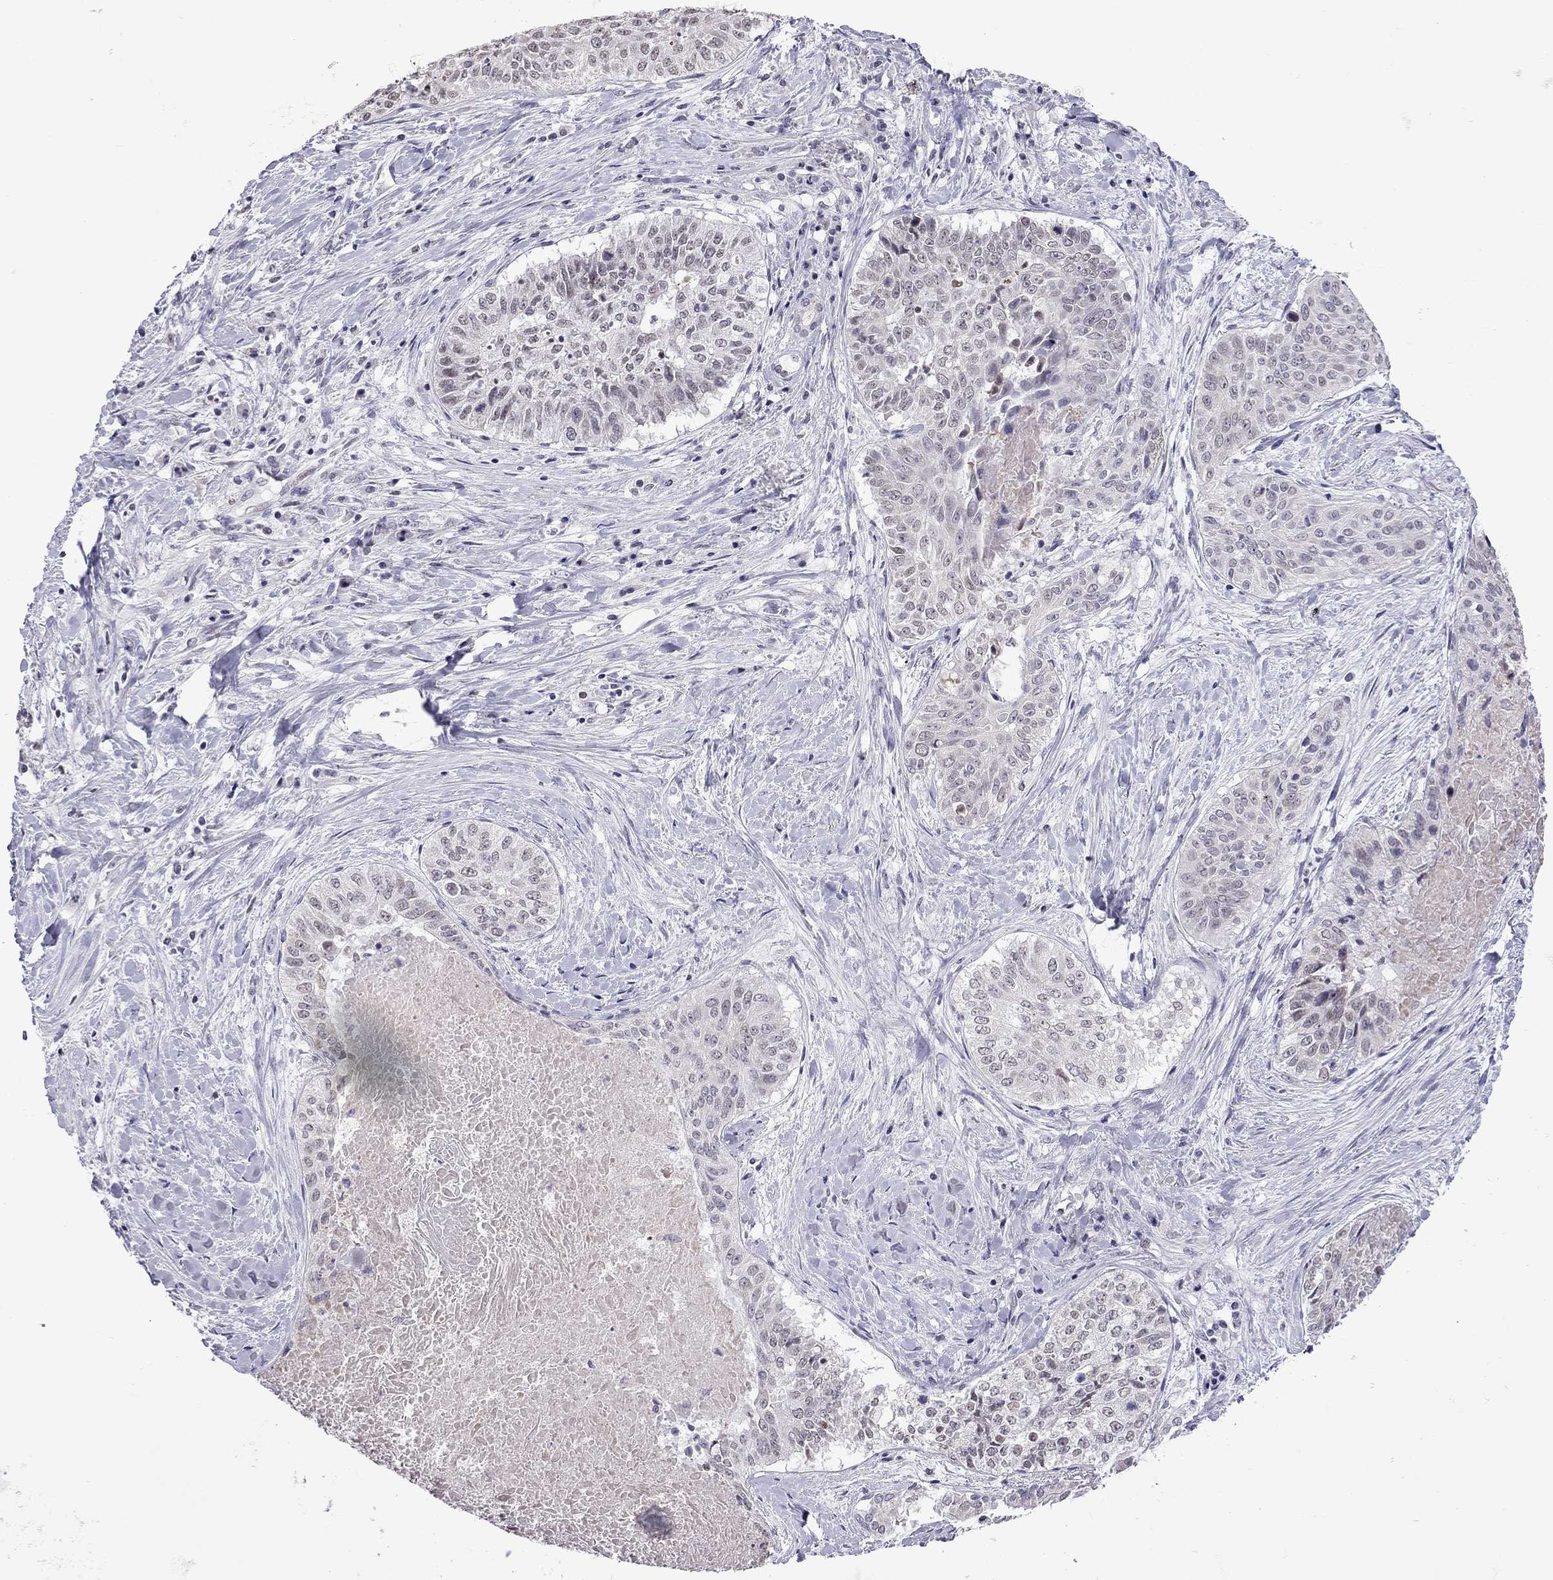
{"staining": {"intensity": "negative", "quantity": "none", "location": "none"}, "tissue": "lung cancer", "cell_type": "Tumor cells", "image_type": "cancer", "snomed": [{"axis": "morphology", "description": "Squamous cell carcinoma, NOS"}, {"axis": "topography", "description": "Lung"}], "caption": "Micrograph shows no significant protein staining in tumor cells of lung squamous cell carcinoma. (DAB immunohistochemistry, high magnification).", "gene": "PPP1R3A", "patient": {"sex": "male", "age": 64}}